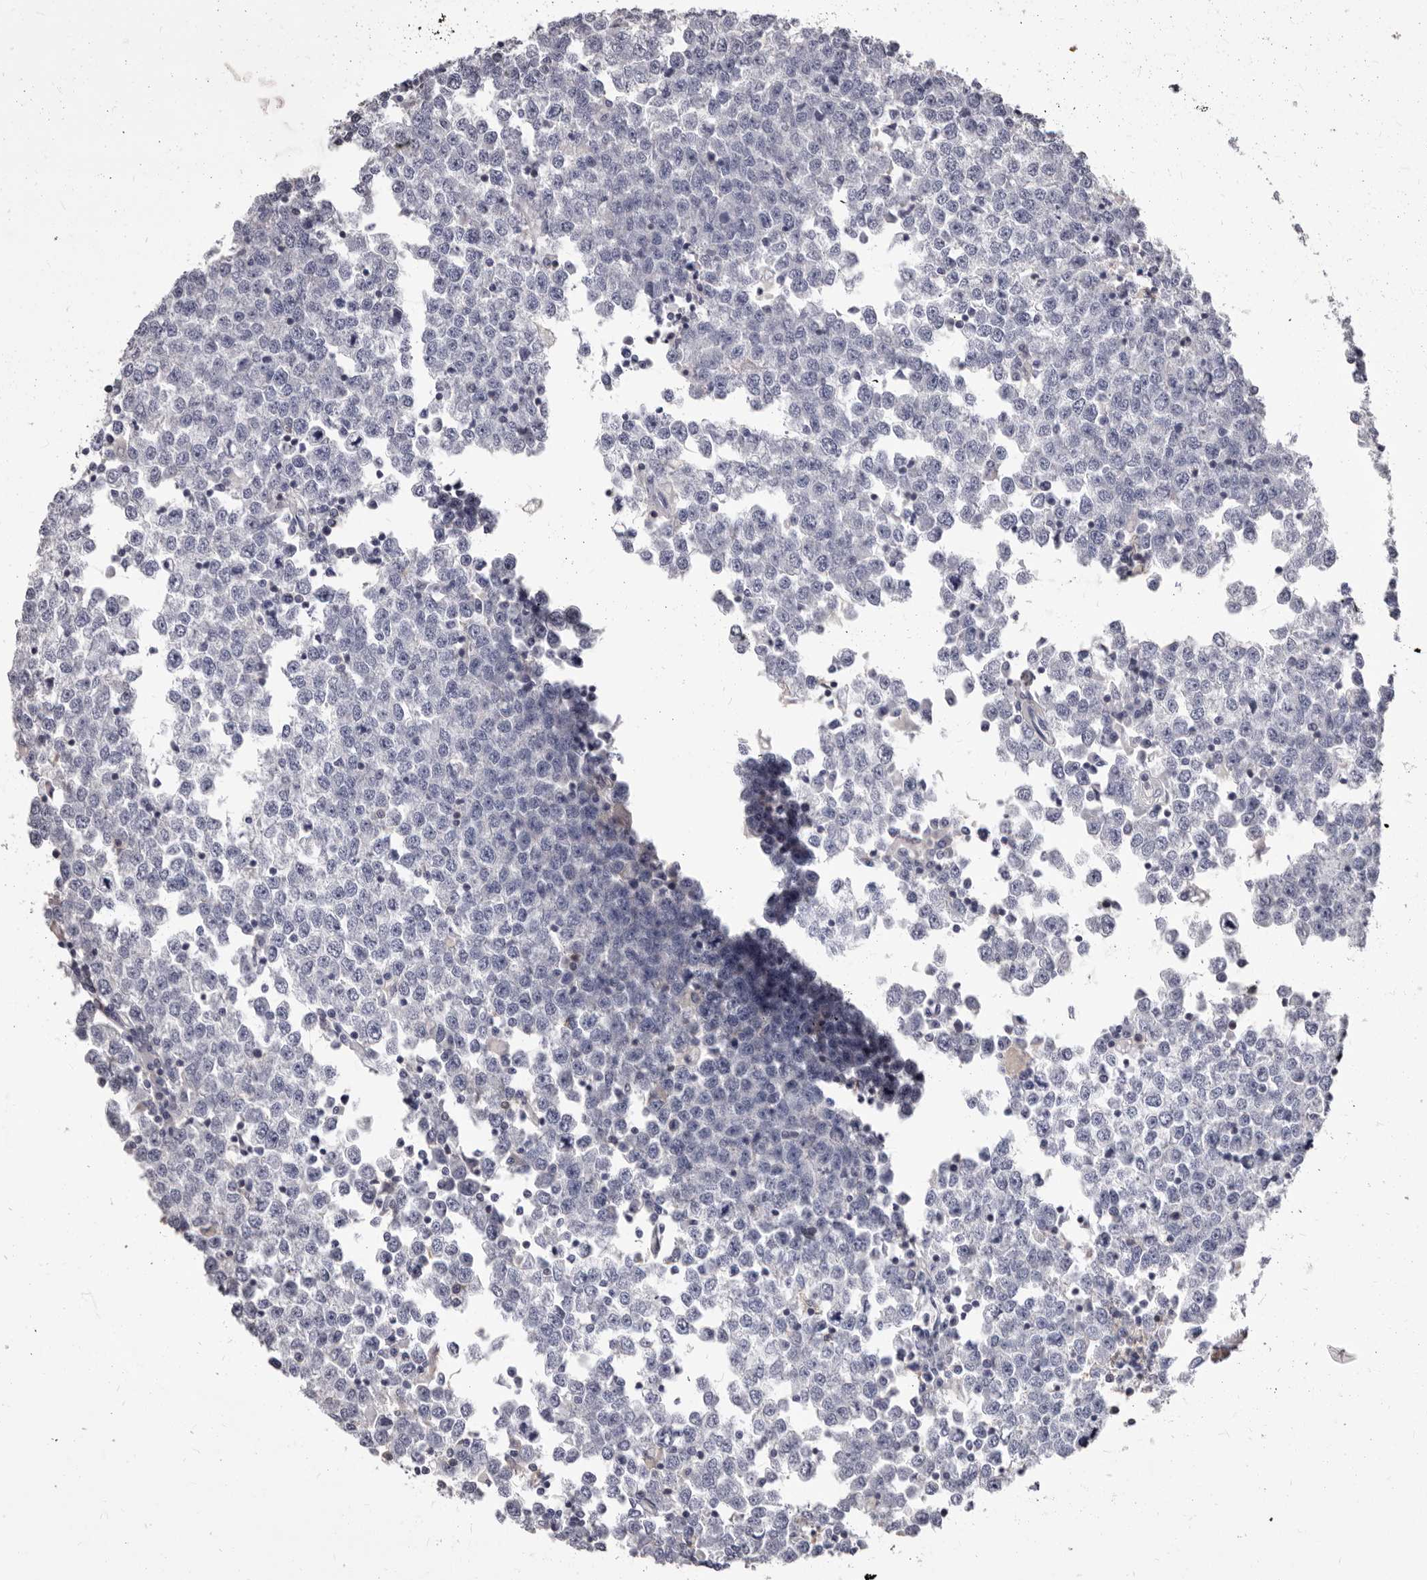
{"staining": {"intensity": "negative", "quantity": "none", "location": "none"}, "tissue": "testis cancer", "cell_type": "Tumor cells", "image_type": "cancer", "snomed": [{"axis": "morphology", "description": "Seminoma, NOS"}, {"axis": "topography", "description": "Testis"}], "caption": "This histopathology image is of seminoma (testis) stained with immunohistochemistry (IHC) to label a protein in brown with the nuclei are counter-stained blue. There is no staining in tumor cells.", "gene": "NIBAN1", "patient": {"sex": "male", "age": 65}}